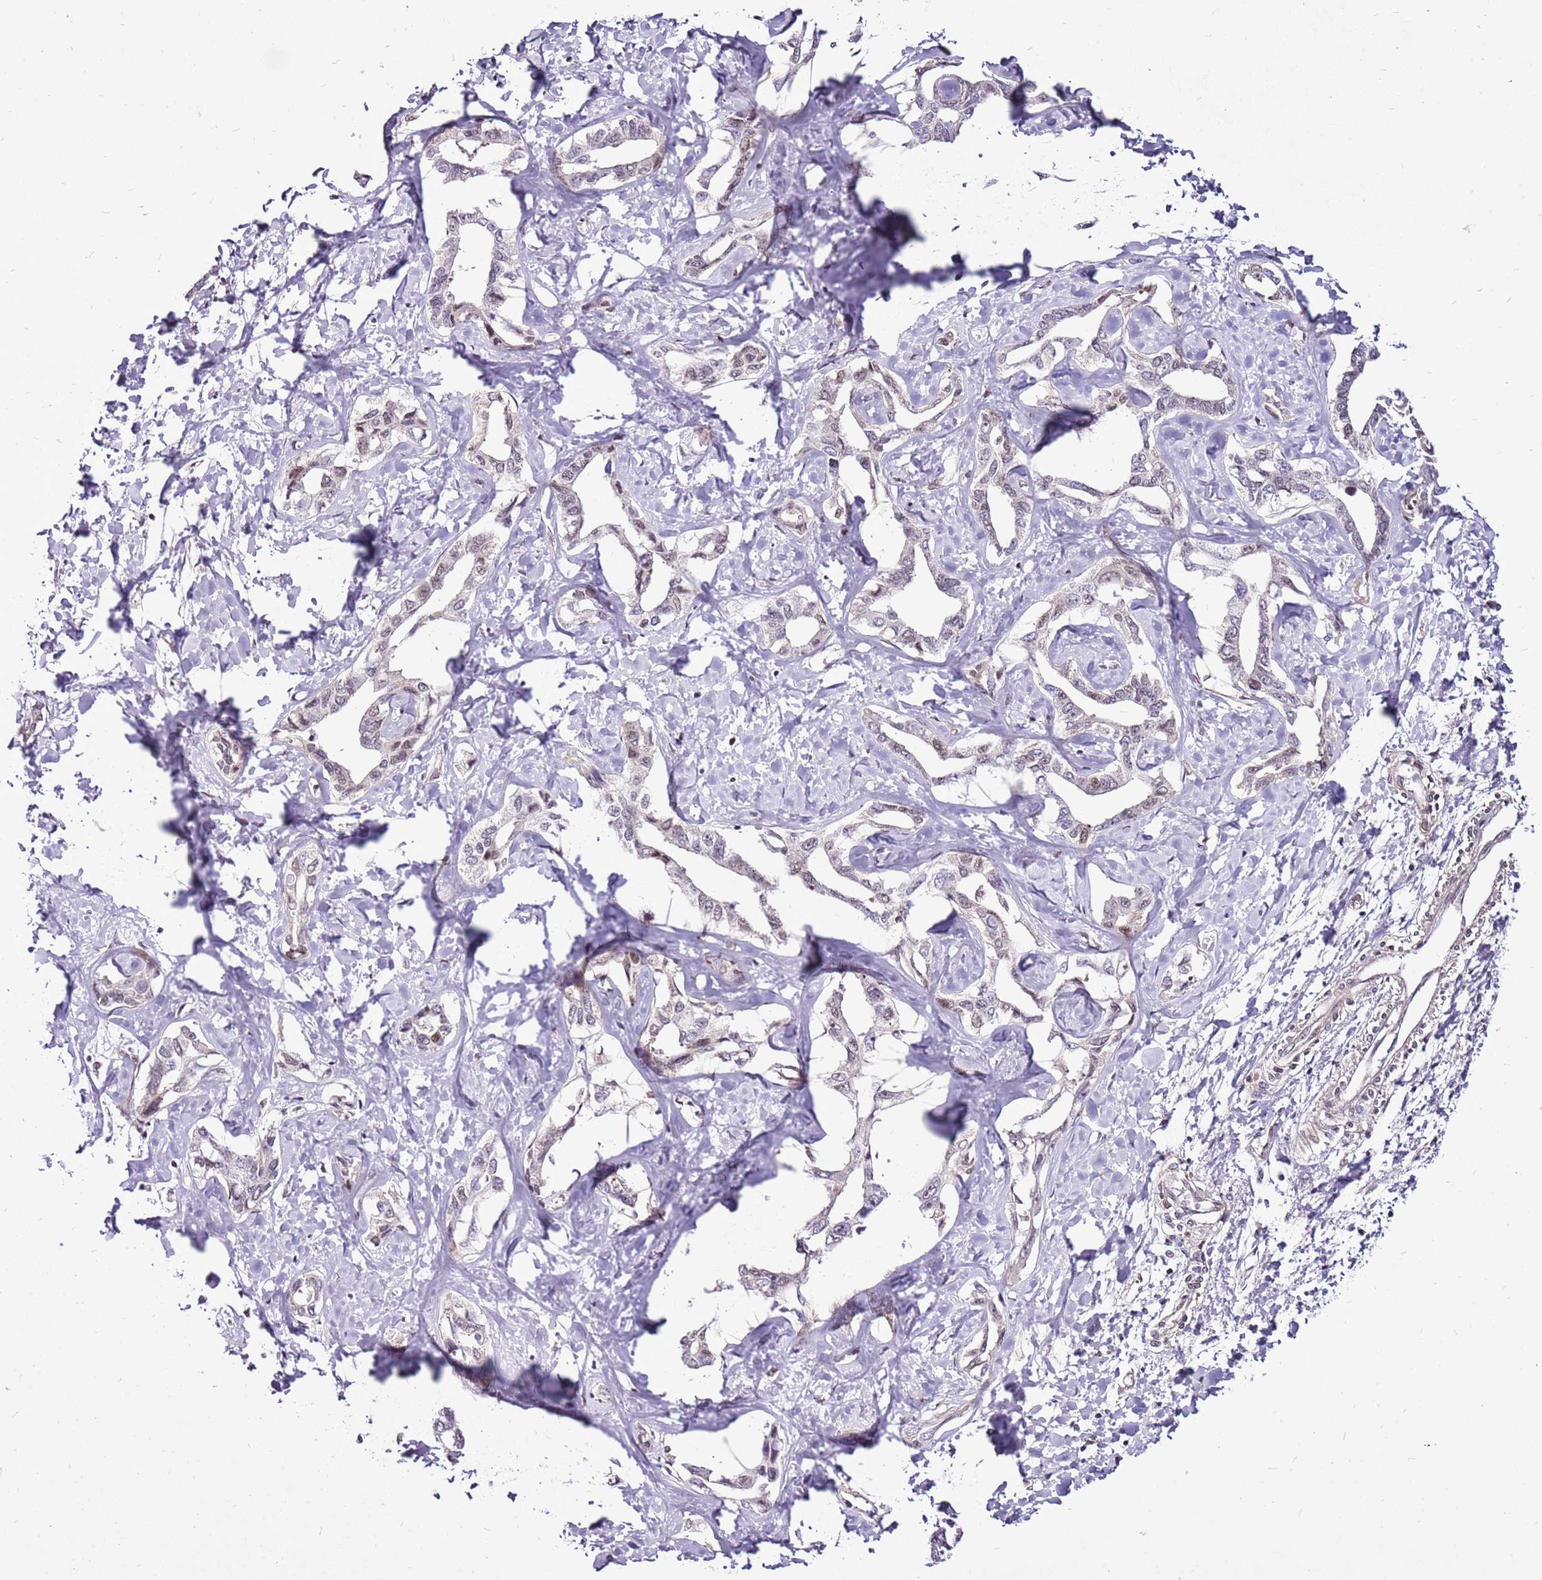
{"staining": {"intensity": "weak", "quantity": "<25%", "location": "nuclear"}, "tissue": "liver cancer", "cell_type": "Tumor cells", "image_type": "cancer", "snomed": [{"axis": "morphology", "description": "Cholangiocarcinoma"}, {"axis": "topography", "description": "Liver"}], "caption": "Immunohistochemical staining of liver cancer reveals no significant positivity in tumor cells.", "gene": "CCDC166", "patient": {"sex": "male", "age": 59}}